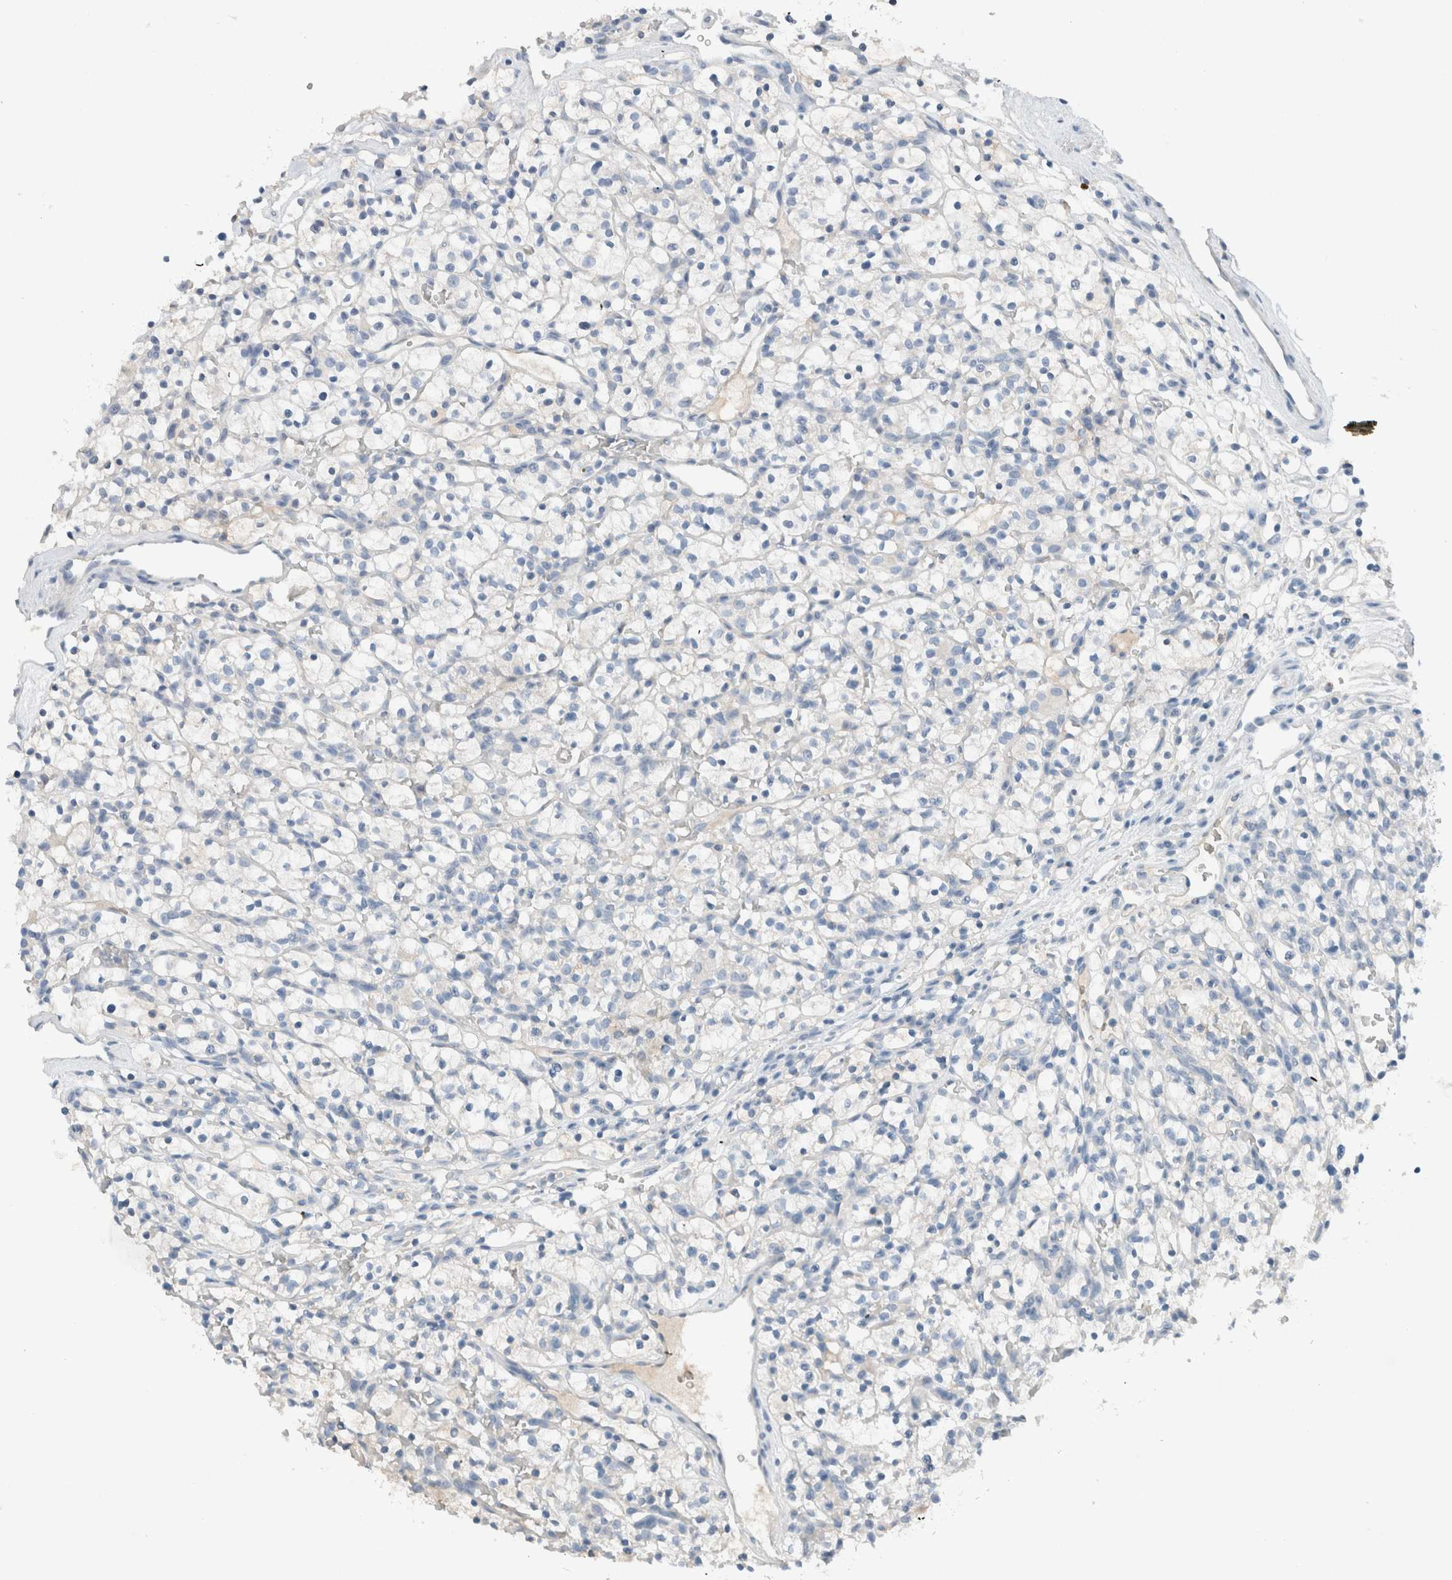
{"staining": {"intensity": "negative", "quantity": "none", "location": "none"}, "tissue": "renal cancer", "cell_type": "Tumor cells", "image_type": "cancer", "snomed": [{"axis": "morphology", "description": "Adenocarcinoma, NOS"}, {"axis": "topography", "description": "Kidney"}], "caption": "Renal adenocarcinoma was stained to show a protein in brown. There is no significant expression in tumor cells. (Immunohistochemistry (ihc), brightfield microscopy, high magnification).", "gene": "DUOX1", "patient": {"sex": "female", "age": 57}}